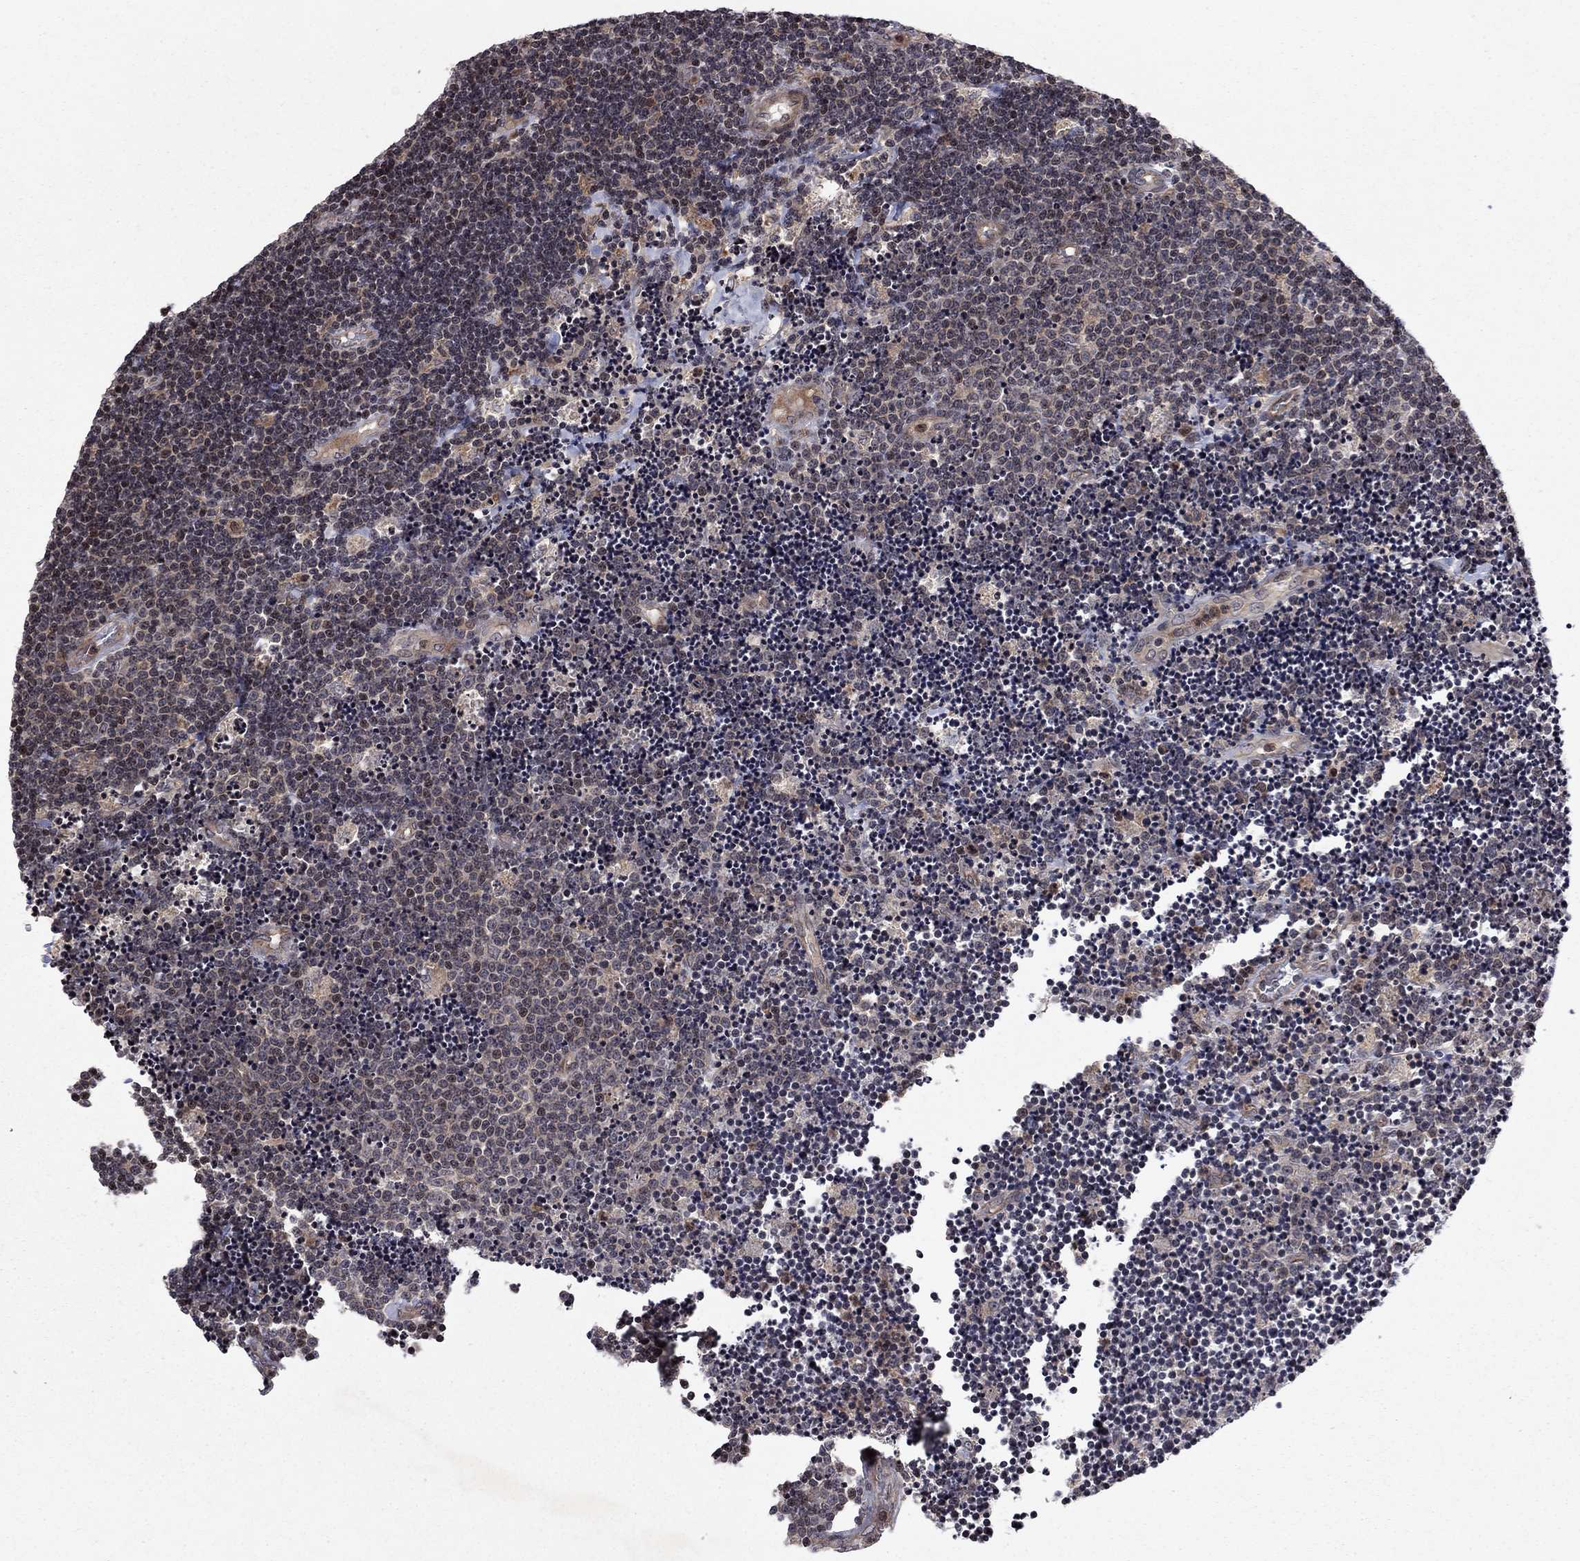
{"staining": {"intensity": "negative", "quantity": "none", "location": "none"}, "tissue": "lymphoma", "cell_type": "Tumor cells", "image_type": "cancer", "snomed": [{"axis": "morphology", "description": "Malignant lymphoma, non-Hodgkin's type, Low grade"}, {"axis": "topography", "description": "Brain"}], "caption": "An immunohistochemistry image of low-grade malignant lymphoma, non-Hodgkin's type is shown. There is no staining in tumor cells of low-grade malignant lymphoma, non-Hodgkin's type. (DAB (3,3'-diaminobenzidine) immunohistochemistry (IHC) with hematoxylin counter stain).", "gene": "SORBS1", "patient": {"sex": "female", "age": 66}}